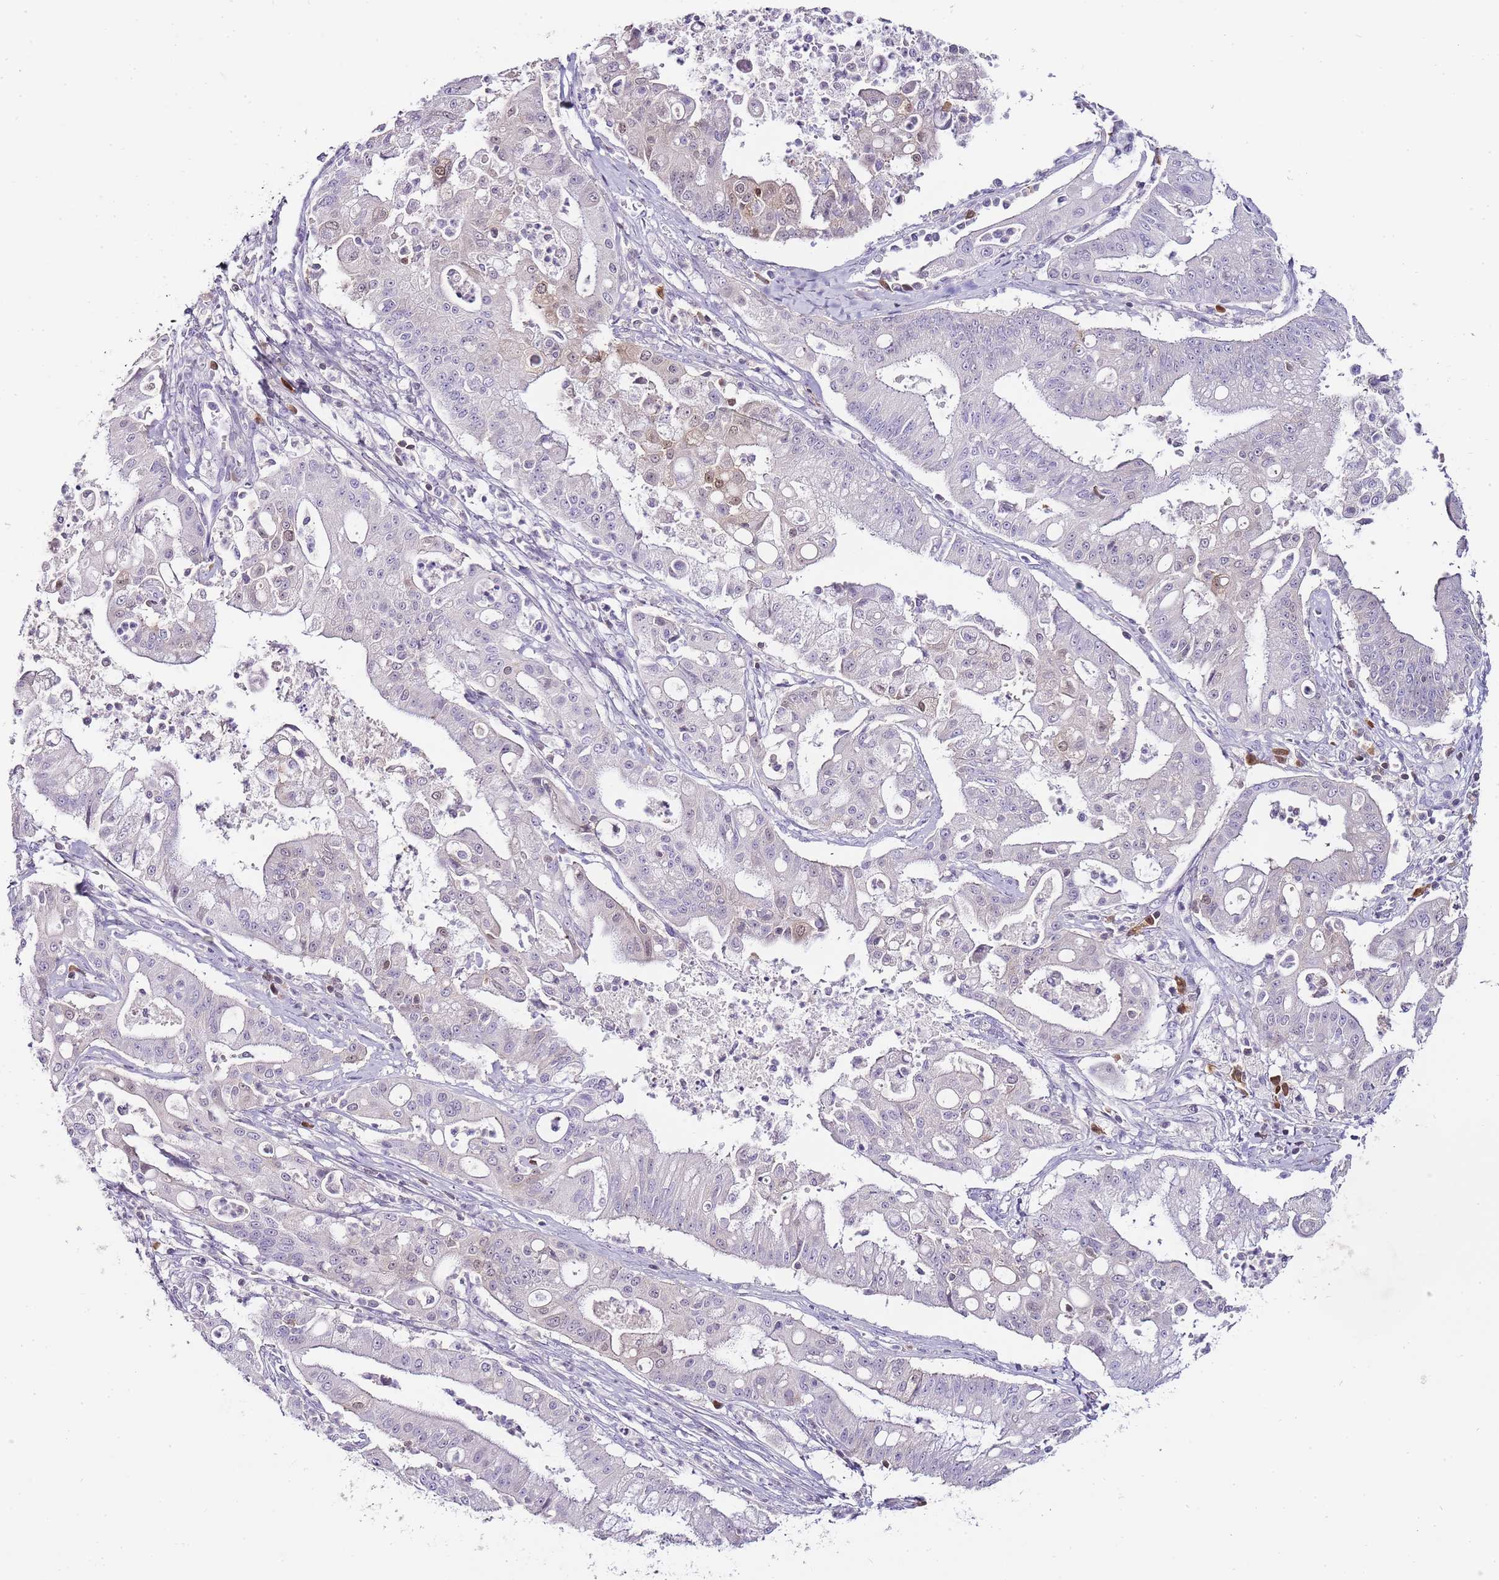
{"staining": {"intensity": "negative", "quantity": "none", "location": "none"}, "tissue": "ovarian cancer", "cell_type": "Tumor cells", "image_type": "cancer", "snomed": [{"axis": "morphology", "description": "Cystadenocarcinoma, mucinous, NOS"}, {"axis": "topography", "description": "Ovary"}], "caption": "A photomicrograph of ovarian cancer stained for a protein exhibits no brown staining in tumor cells. (DAB IHC with hematoxylin counter stain).", "gene": "ZBP1", "patient": {"sex": "female", "age": 70}}